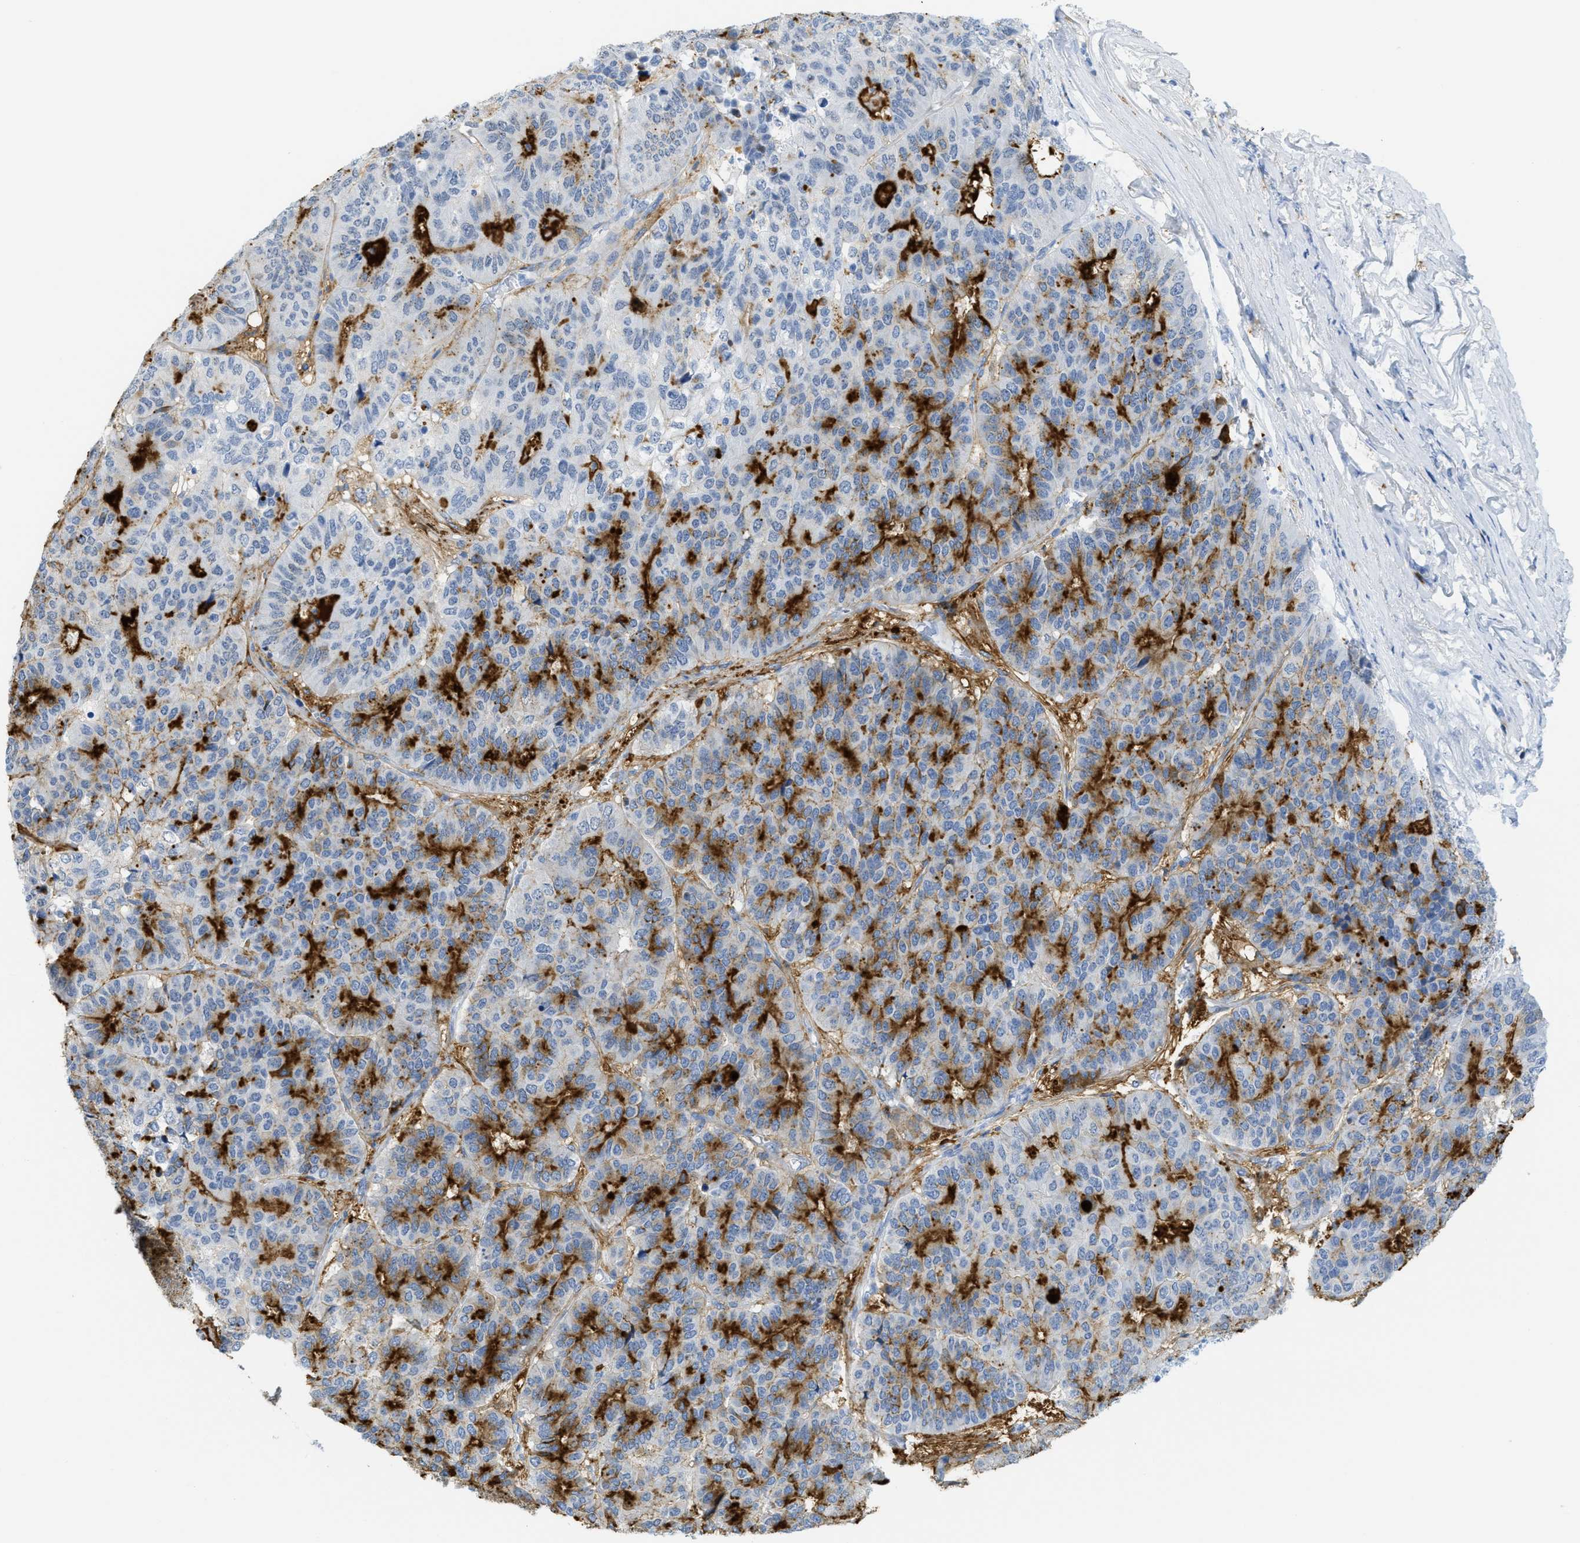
{"staining": {"intensity": "strong", "quantity": "<25%", "location": "cytoplasmic/membranous"}, "tissue": "pancreatic cancer", "cell_type": "Tumor cells", "image_type": "cancer", "snomed": [{"axis": "morphology", "description": "Adenocarcinoma, NOS"}, {"axis": "topography", "description": "Pancreas"}], "caption": "An immunohistochemistry micrograph of tumor tissue is shown. Protein staining in brown shows strong cytoplasmic/membranous positivity in pancreatic adenocarcinoma within tumor cells.", "gene": "WDR4", "patient": {"sex": "male", "age": 50}}